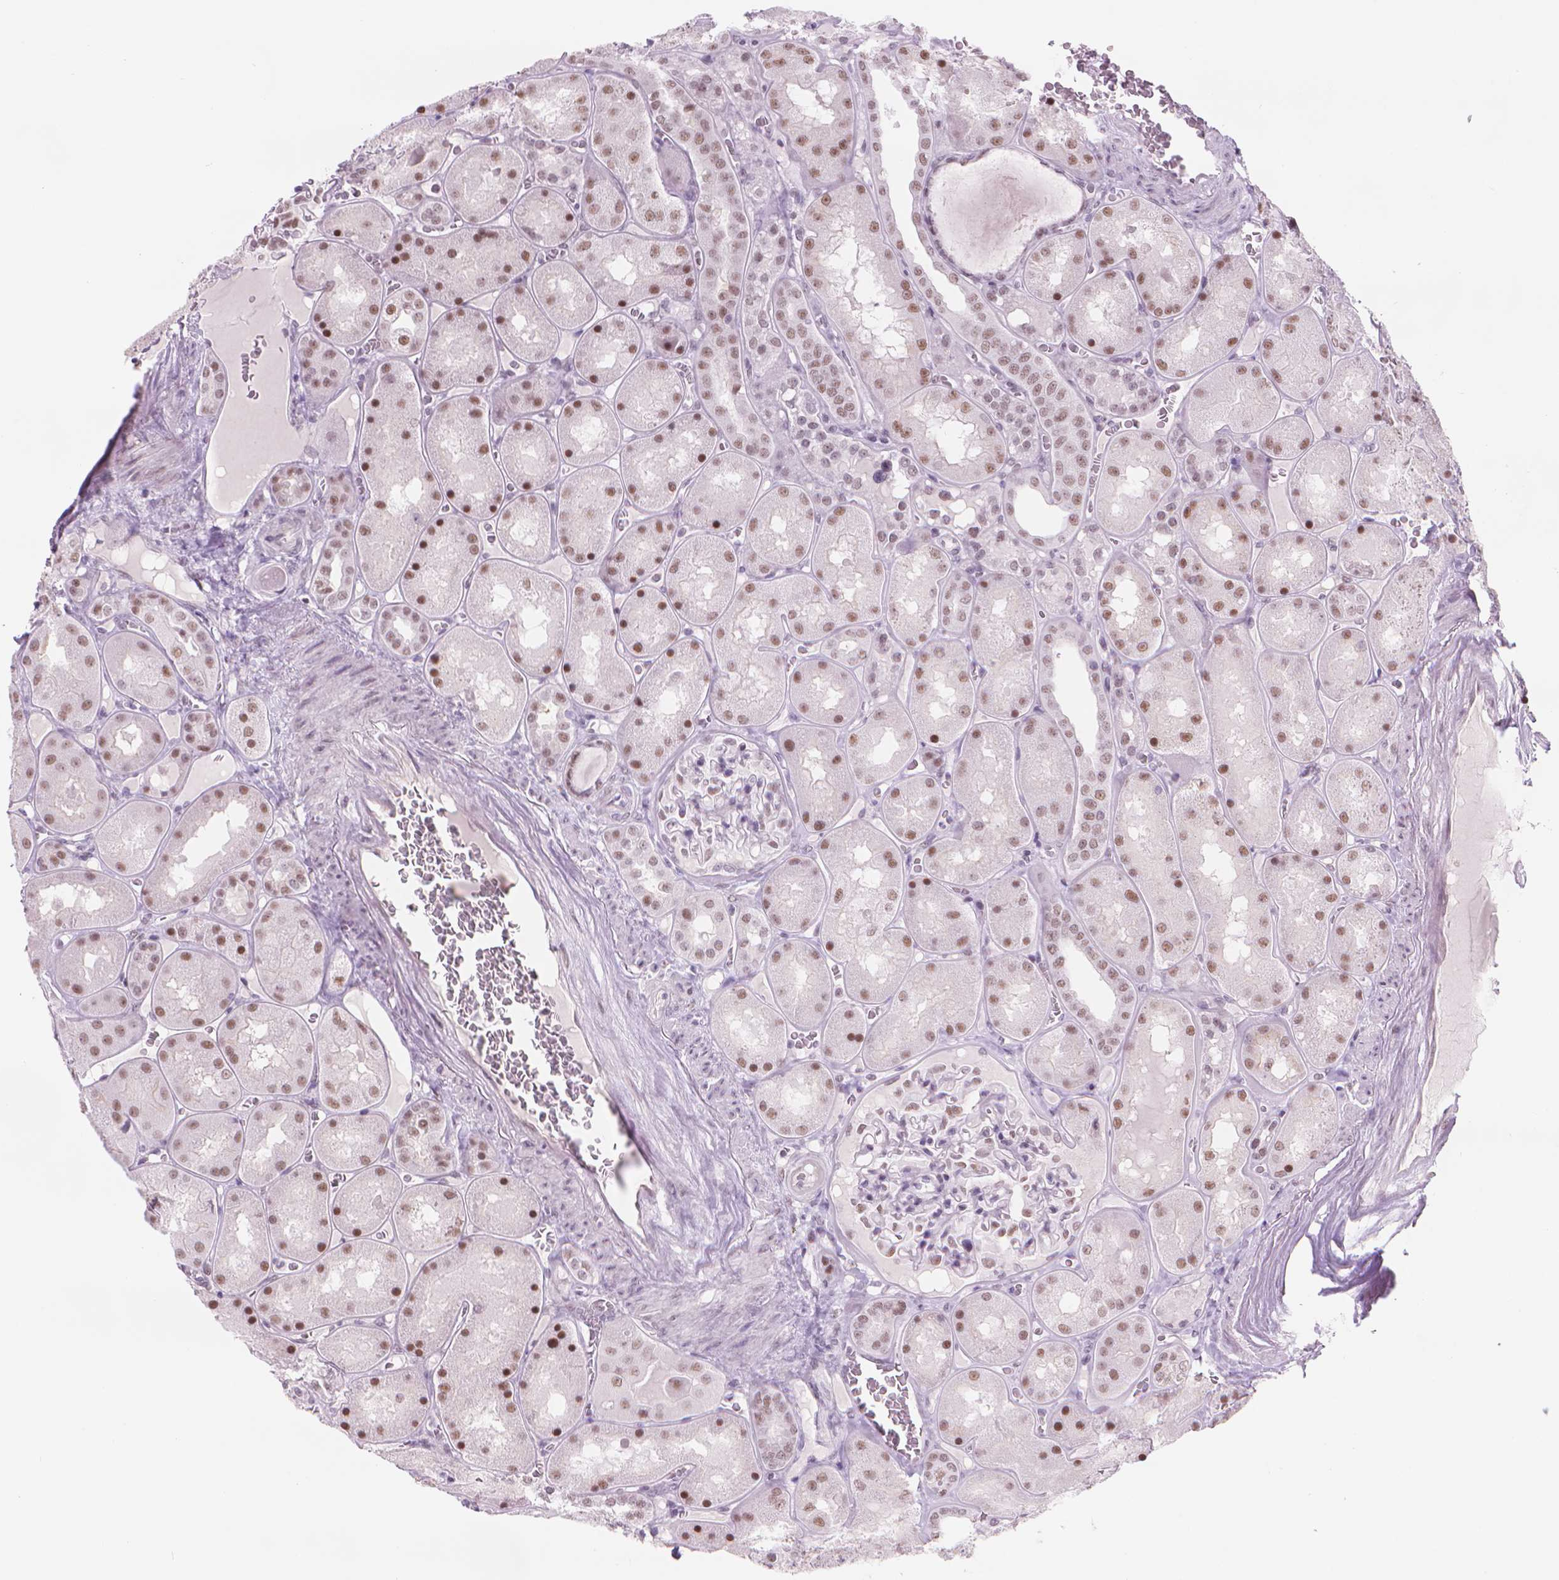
{"staining": {"intensity": "moderate", "quantity": "25%-75%", "location": "nuclear"}, "tissue": "kidney", "cell_type": "Cells in glomeruli", "image_type": "normal", "snomed": [{"axis": "morphology", "description": "Normal tissue, NOS"}, {"axis": "topography", "description": "Kidney"}], "caption": "Protein positivity by IHC demonstrates moderate nuclear staining in approximately 25%-75% of cells in glomeruli in unremarkable kidney.", "gene": "POLR3D", "patient": {"sex": "male", "age": 73}}